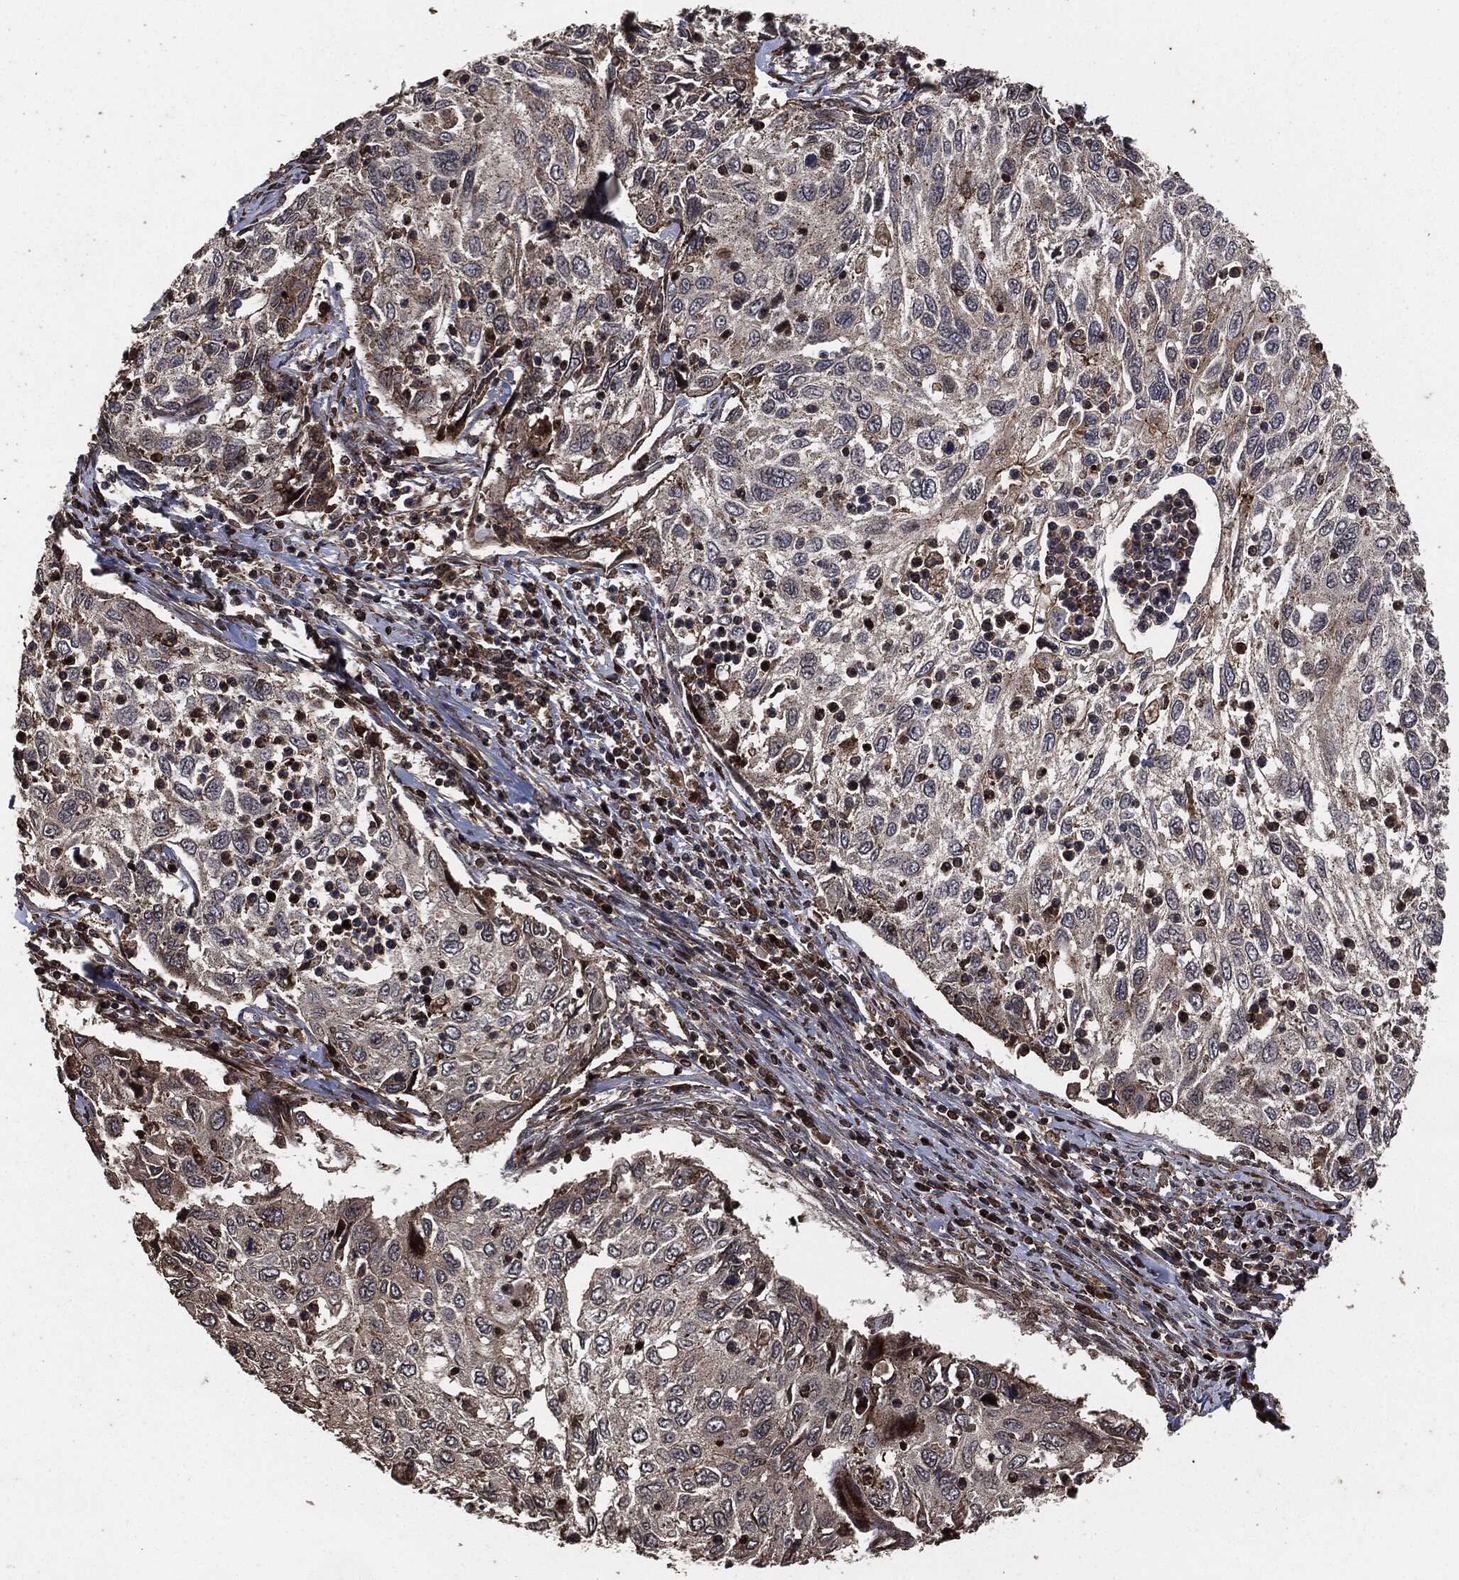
{"staining": {"intensity": "negative", "quantity": "none", "location": "none"}, "tissue": "cervical cancer", "cell_type": "Tumor cells", "image_type": "cancer", "snomed": [{"axis": "morphology", "description": "Squamous cell carcinoma, NOS"}, {"axis": "topography", "description": "Cervix"}], "caption": "Protein analysis of cervical squamous cell carcinoma reveals no significant staining in tumor cells.", "gene": "IFIT1", "patient": {"sex": "female", "age": 70}}